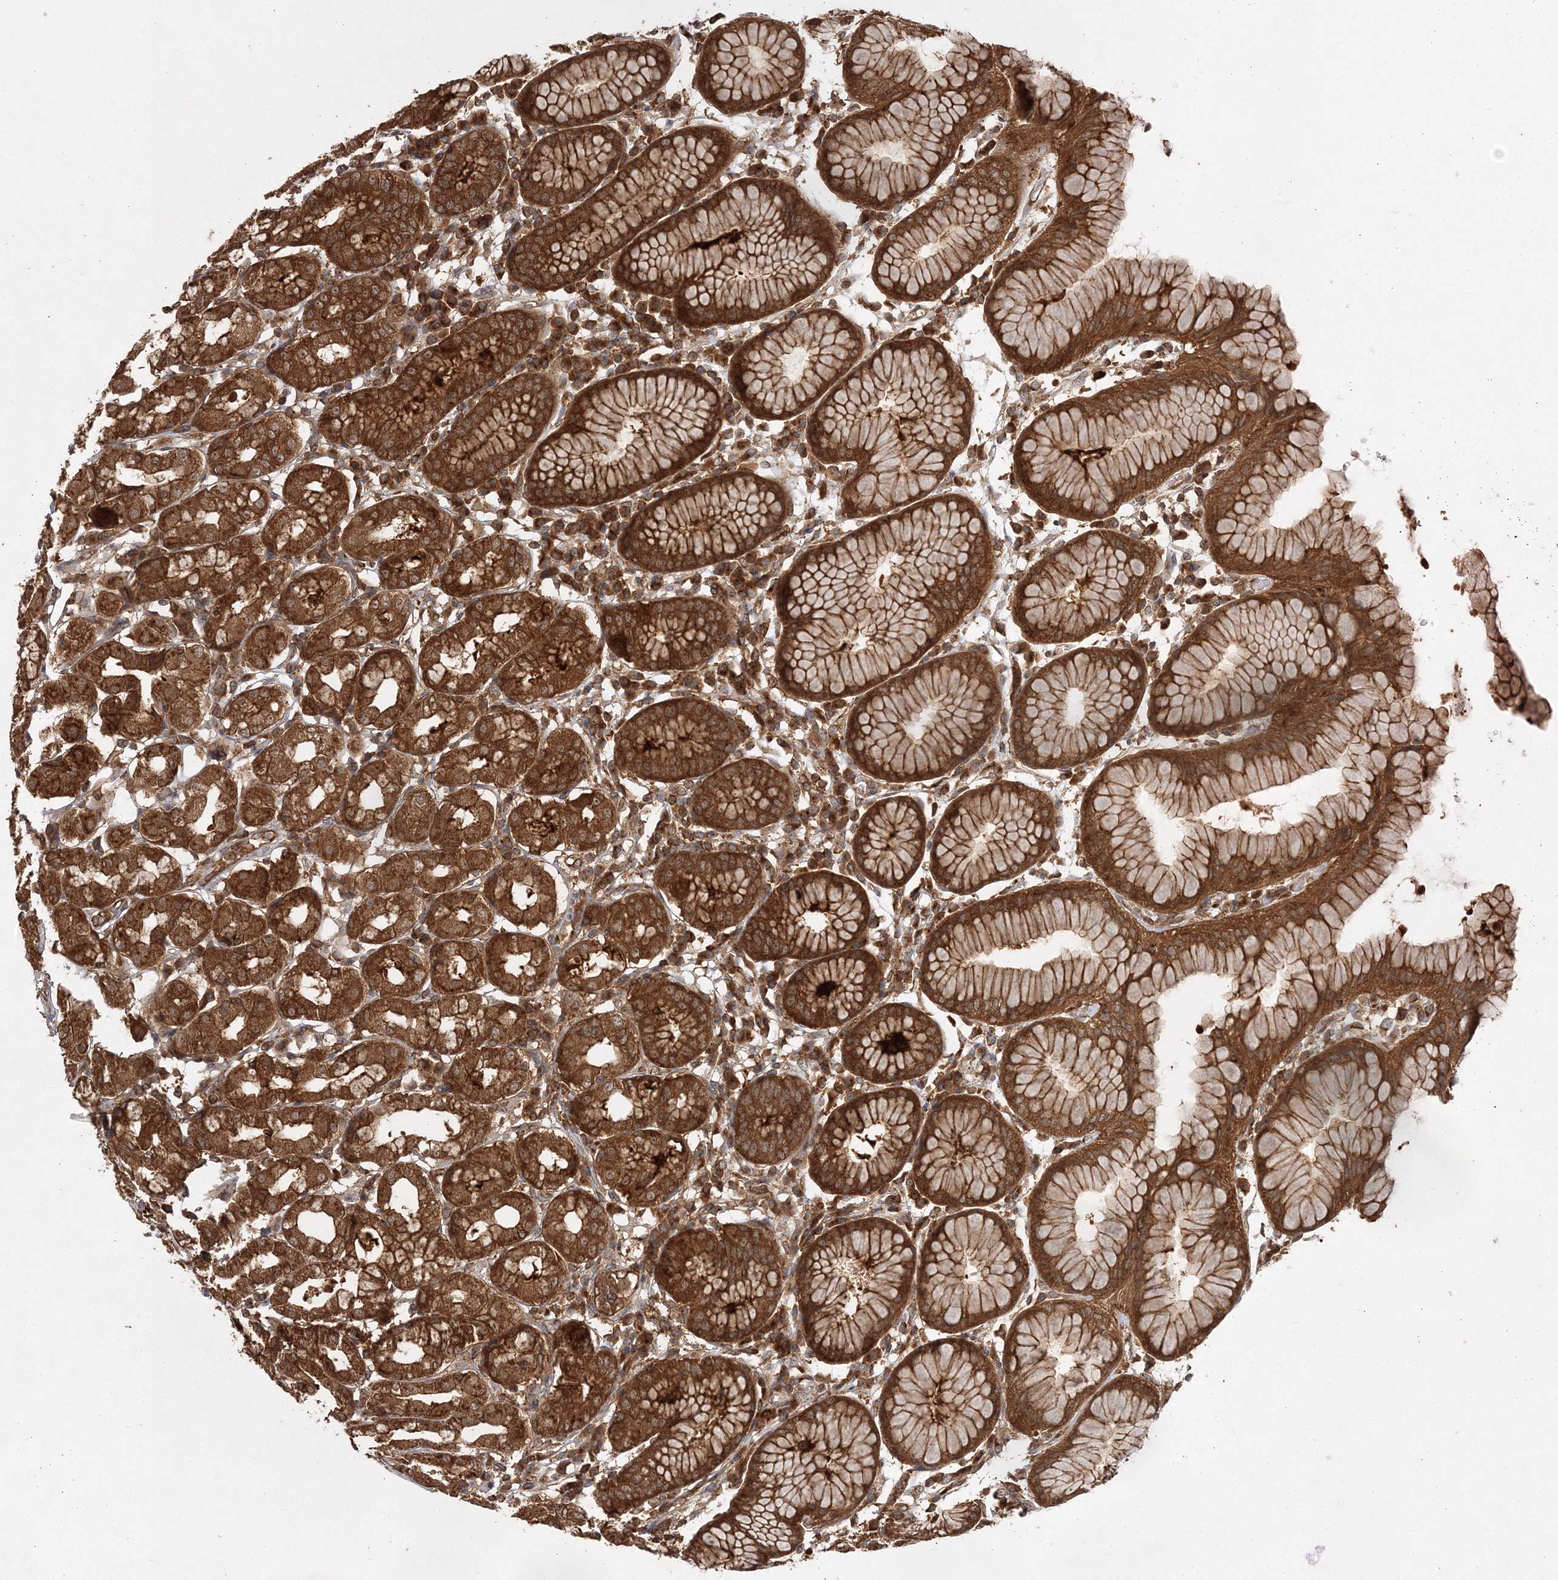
{"staining": {"intensity": "strong", "quantity": ">75%", "location": "cytoplasmic/membranous"}, "tissue": "stomach", "cell_type": "Glandular cells", "image_type": "normal", "snomed": [{"axis": "morphology", "description": "Normal tissue, NOS"}, {"axis": "topography", "description": "Stomach"}, {"axis": "topography", "description": "Stomach, lower"}], "caption": "This histopathology image displays IHC staining of benign human stomach, with high strong cytoplasmic/membranous positivity in approximately >75% of glandular cells.", "gene": "WDR37", "patient": {"sex": "female", "age": 56}}